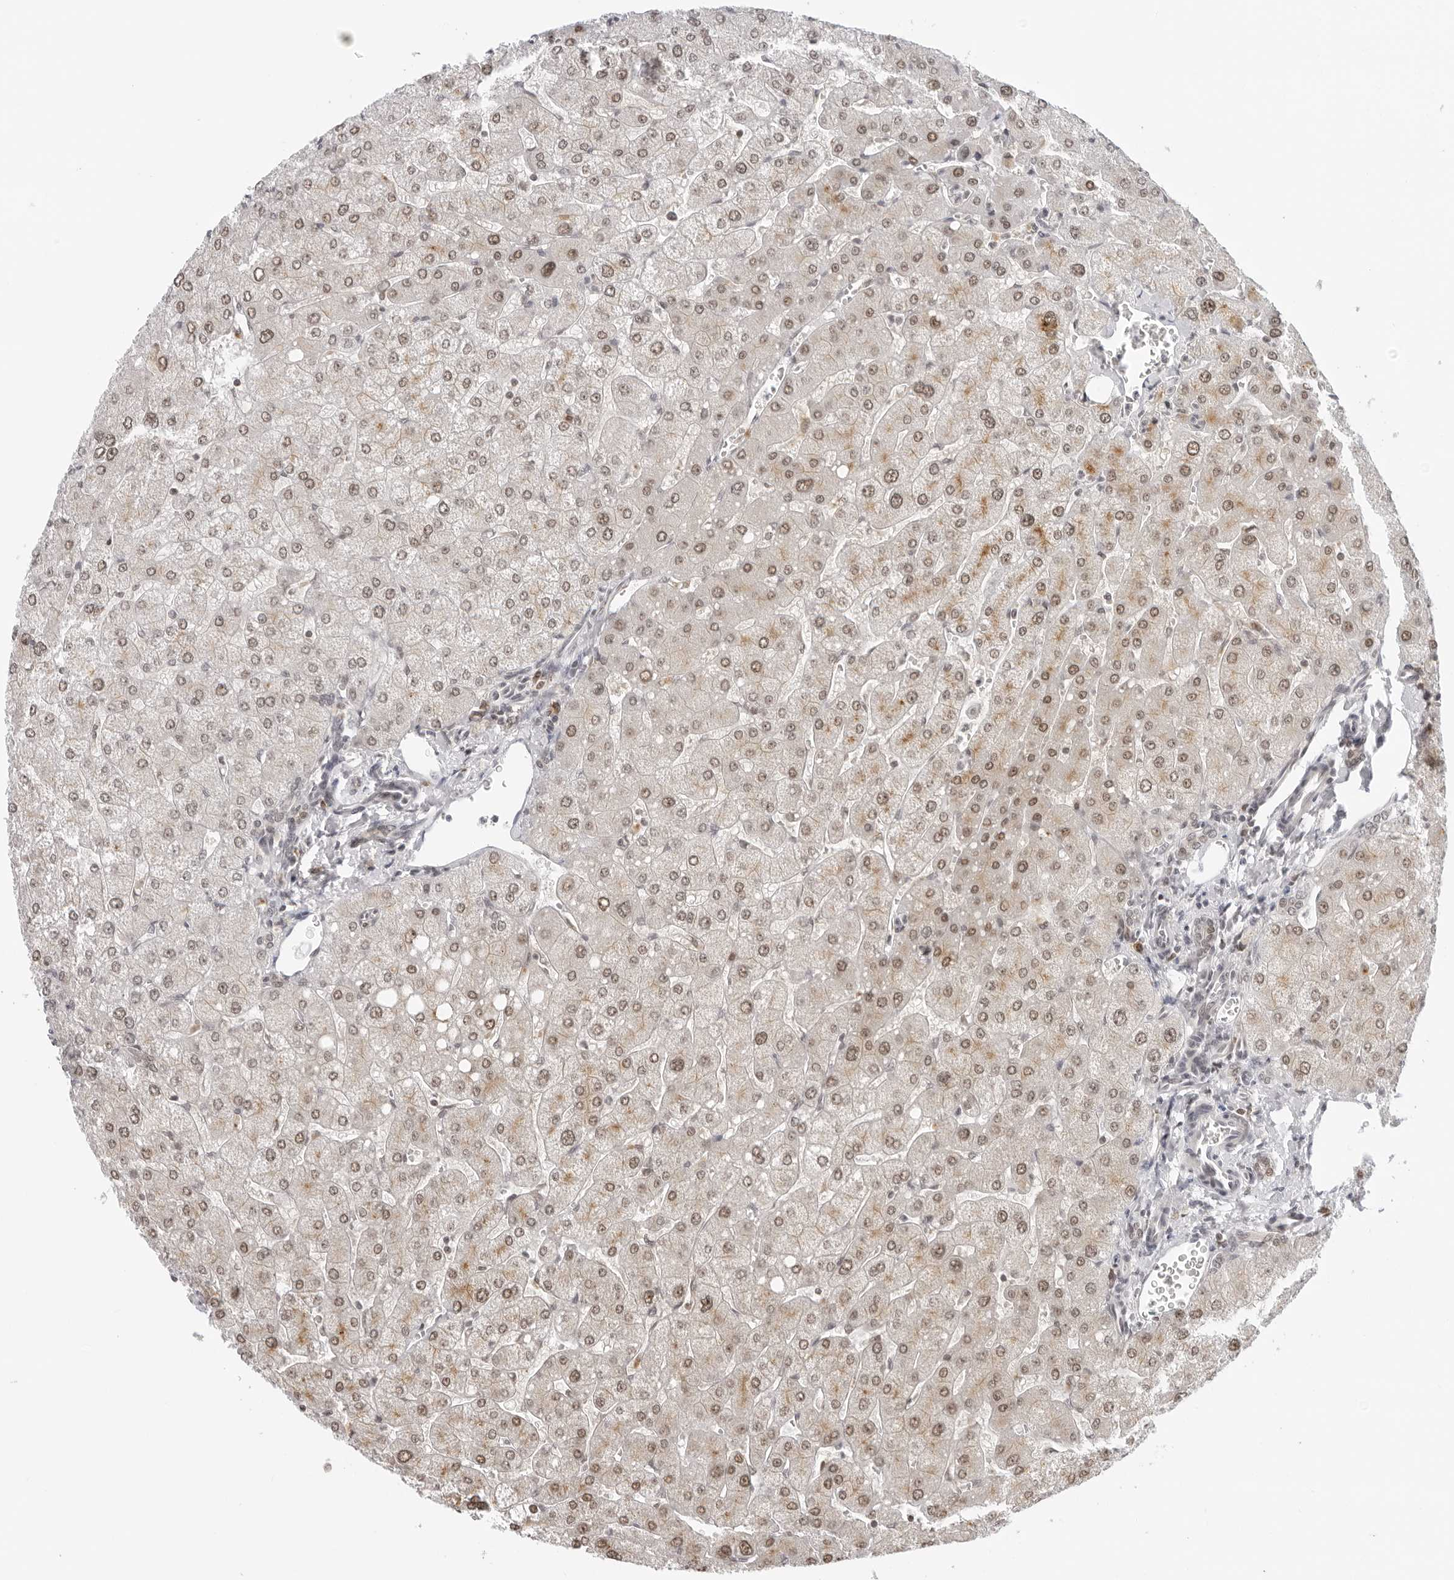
{"staining": {"intensity": "weak", "quantity": "25%-75%", "location": "nuclear"}, "tissue": "liver", "cell_type": "Cholangiocytes", "image_type": "normal", "snomed": [{"axis": "morphology", "description": "Normal tissue, NOS"}, {"axis": "topography", "description": "Liver"}], "caption": "Liver stained for a protein (brown) shows weak nuclear positive positivity in about 25%-75% of cholangiocytes.", "gene": "MSH6", "patient": {"sex": "male", "age": 55}}